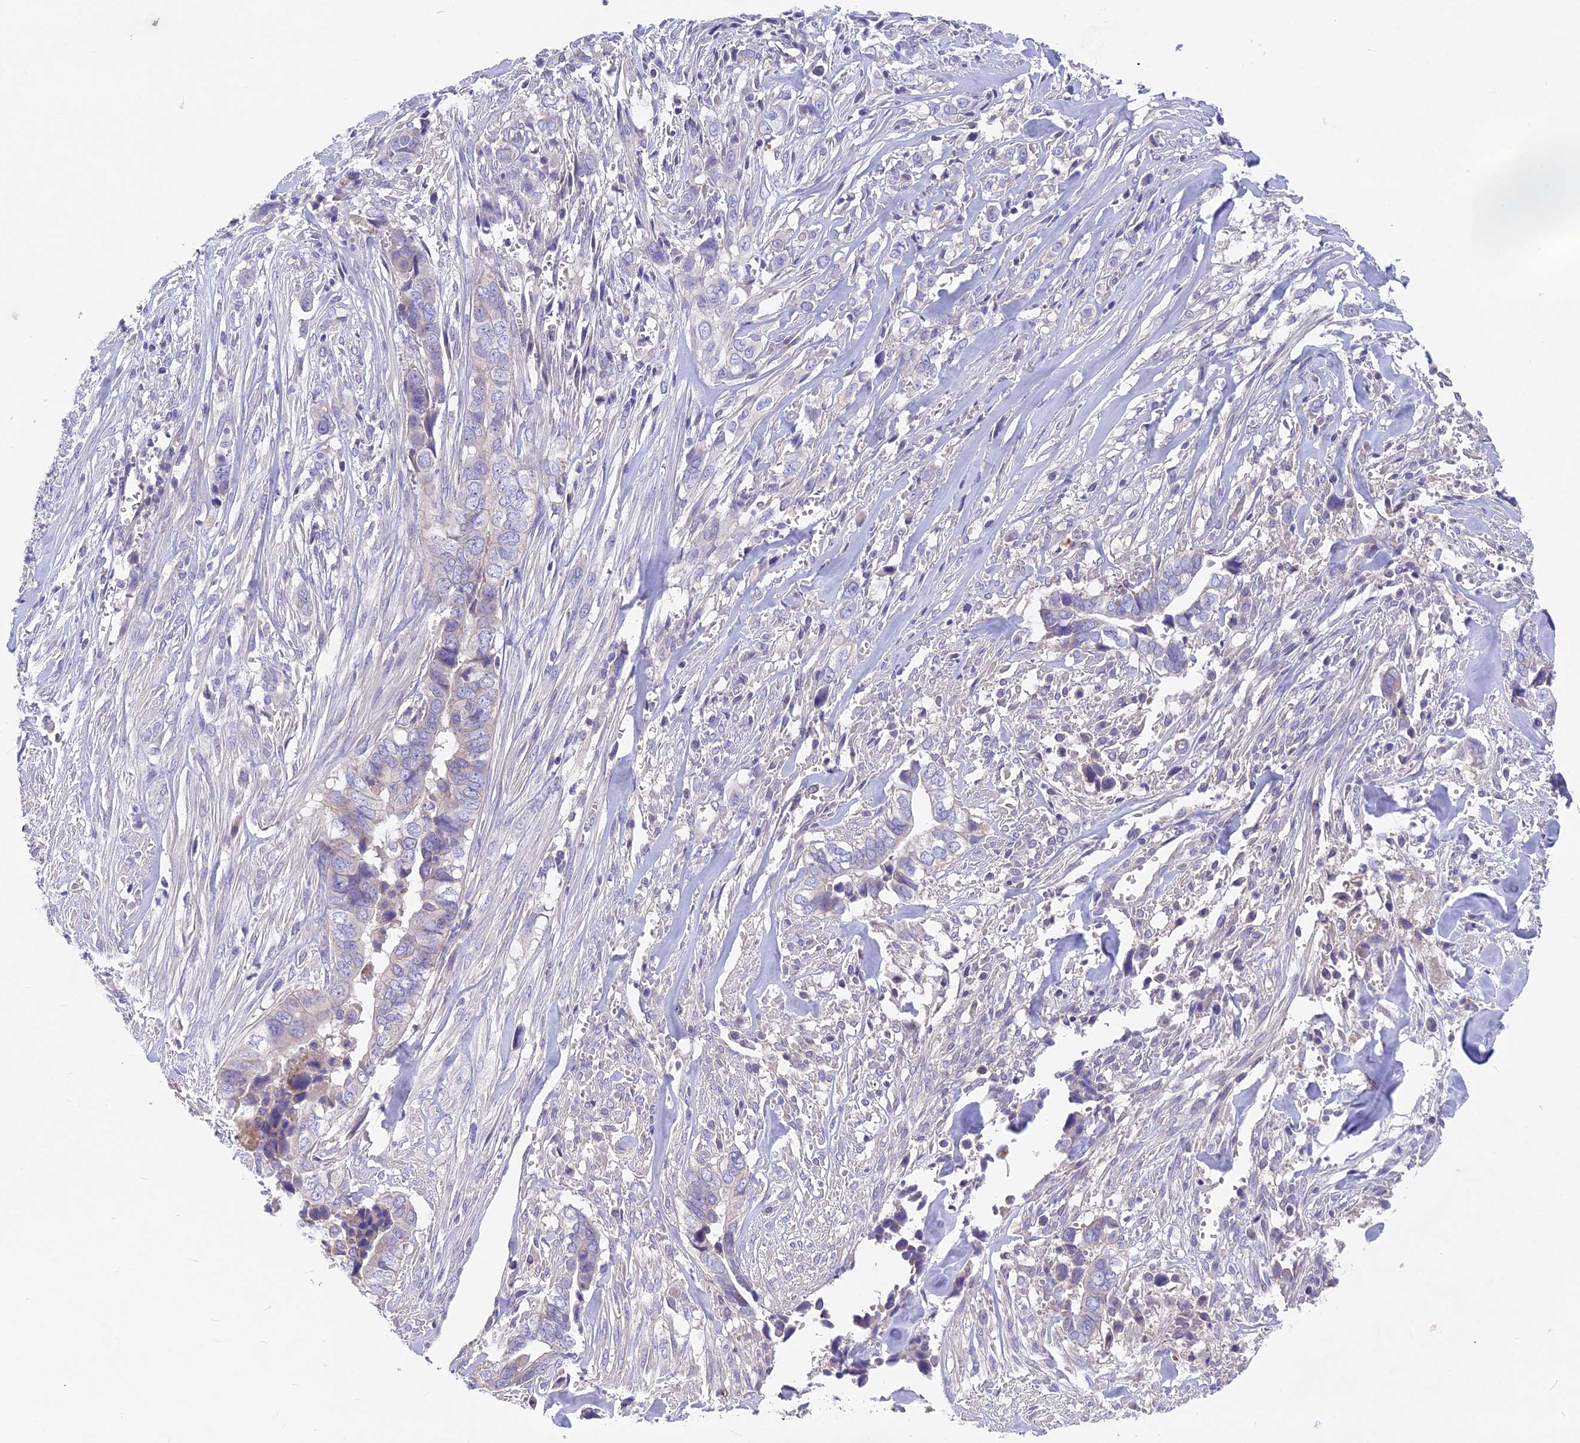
{"staining": {"intensity": "weak", "quantity": "<25%", "location": "cytoplasmic/membranous"}, "tissue": "liver cancer", "cell_type": "Tumor cells", "image_type": "cancer", "snomed": [{"axis": "morphology", "description": "Cholangiocarcinoma"}, {"axis": "topography", "description": "Liver"}], "caption": "High power microscopy histopathology image of an immunohistochemistry histopathology image of liver cancer (cholangiocarcinoma), revealing no significant expression in tumor cells.", "gene": "PZP", "patient": {"sex": "female", "age": 79}}